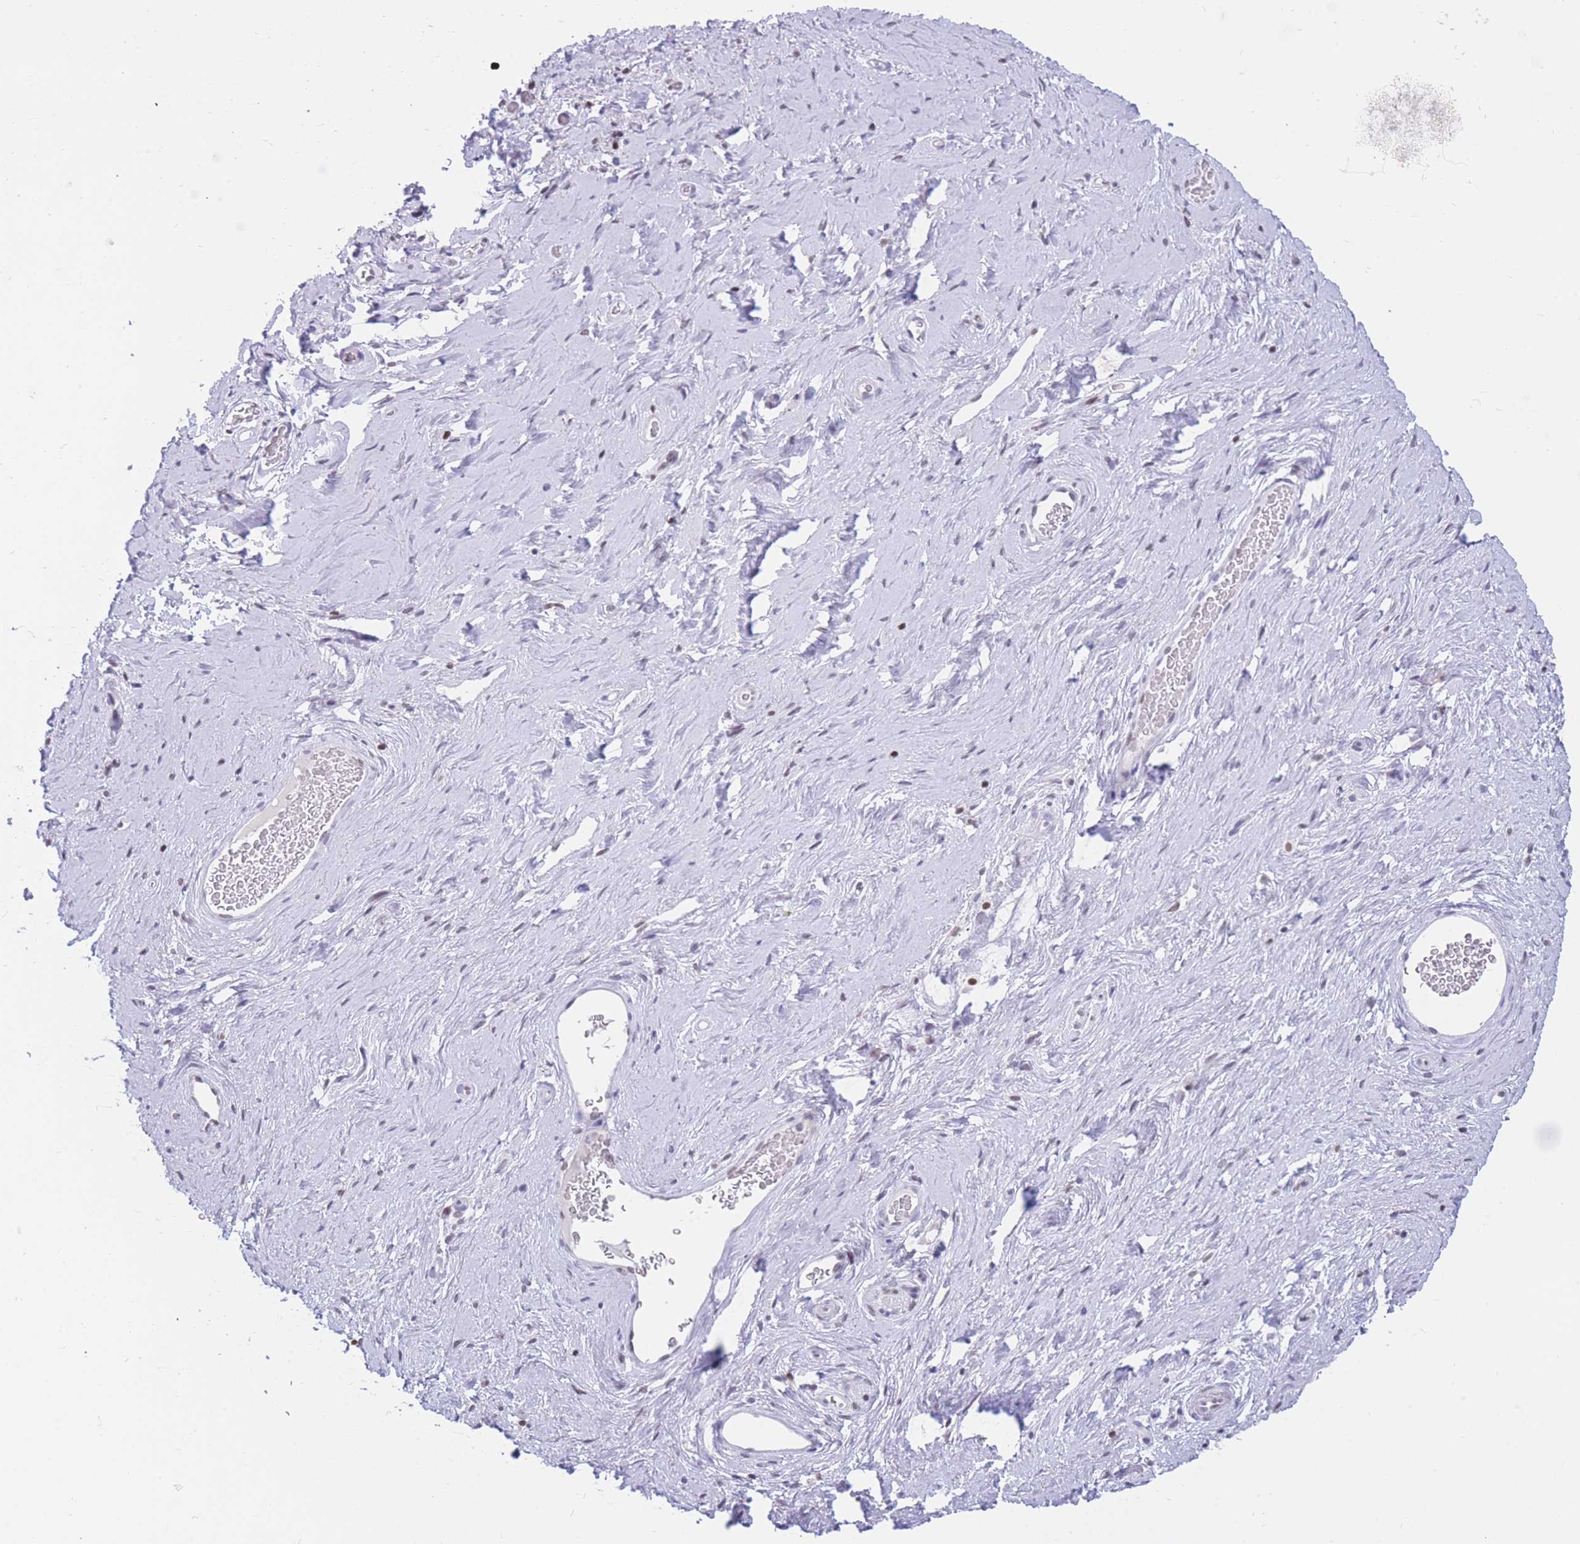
{"staining": {"intensity": "negative", "quantity": "none", "location": "none"}, "tissue": "adipose tissue", "cell_type": "Adipocytes", "image_type": "normal", "snomed": [{"axis": "morphology", "description": "Normal tissue, NOS"}, {"axis": "morphology", "description": "Adenocarcinoma, NOS"}, {"axis": "topography", "description": "Rectum"}, {"axis": "topography", "description": "Vagina"}, {"axis": "topography", "description": "Peripheral nerve tissue"}], "caption": "DAB (3,3'-diaminobenzidine) immunohistochemical staining of unremarkable human adipose tissue displays no significant positivity in adipocytes.", "gene": "HMGN1", "patient": {"sex": "female", "age": 71}}